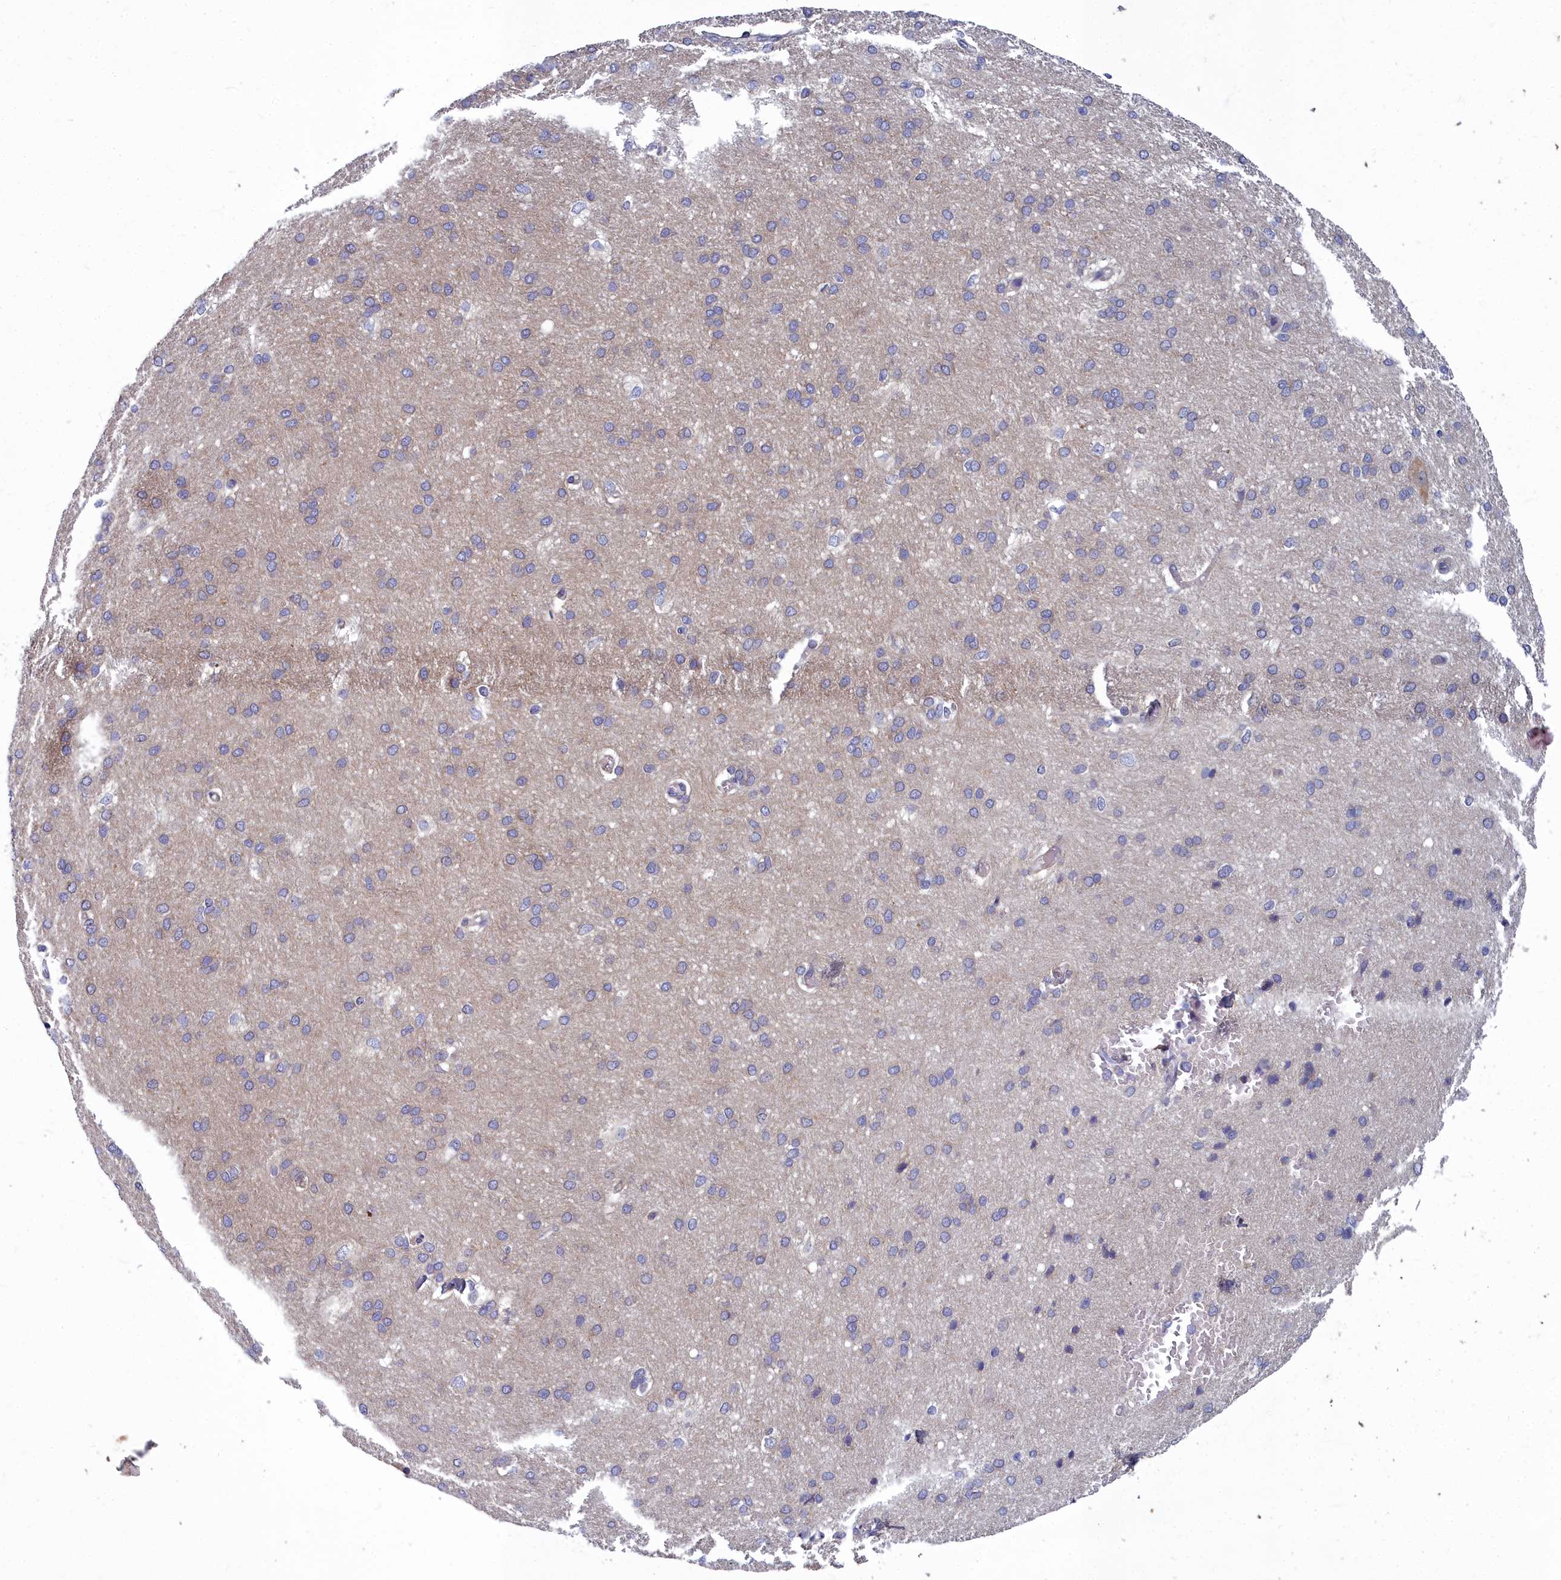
{"staining": {"intensity": "negative", "quantity": "none", "location": "none"}, "tissue": "cerebral cortex", "cell_type": "Endothelial cells", "image_type": "normal", "snomed": [{"axis": "morphology", "description": "Normal tissue, NOS"}, {"axis": "topography", "description": "Cerebral cortex"}], "caption": "Immunohistochemistry (IHC) image of unremarkable cerebral cortex stained for a protein (brown), which displays no expression in endothelial cells.", "gene": "COX20", "patient": {"sex": "male", "age": 62}}